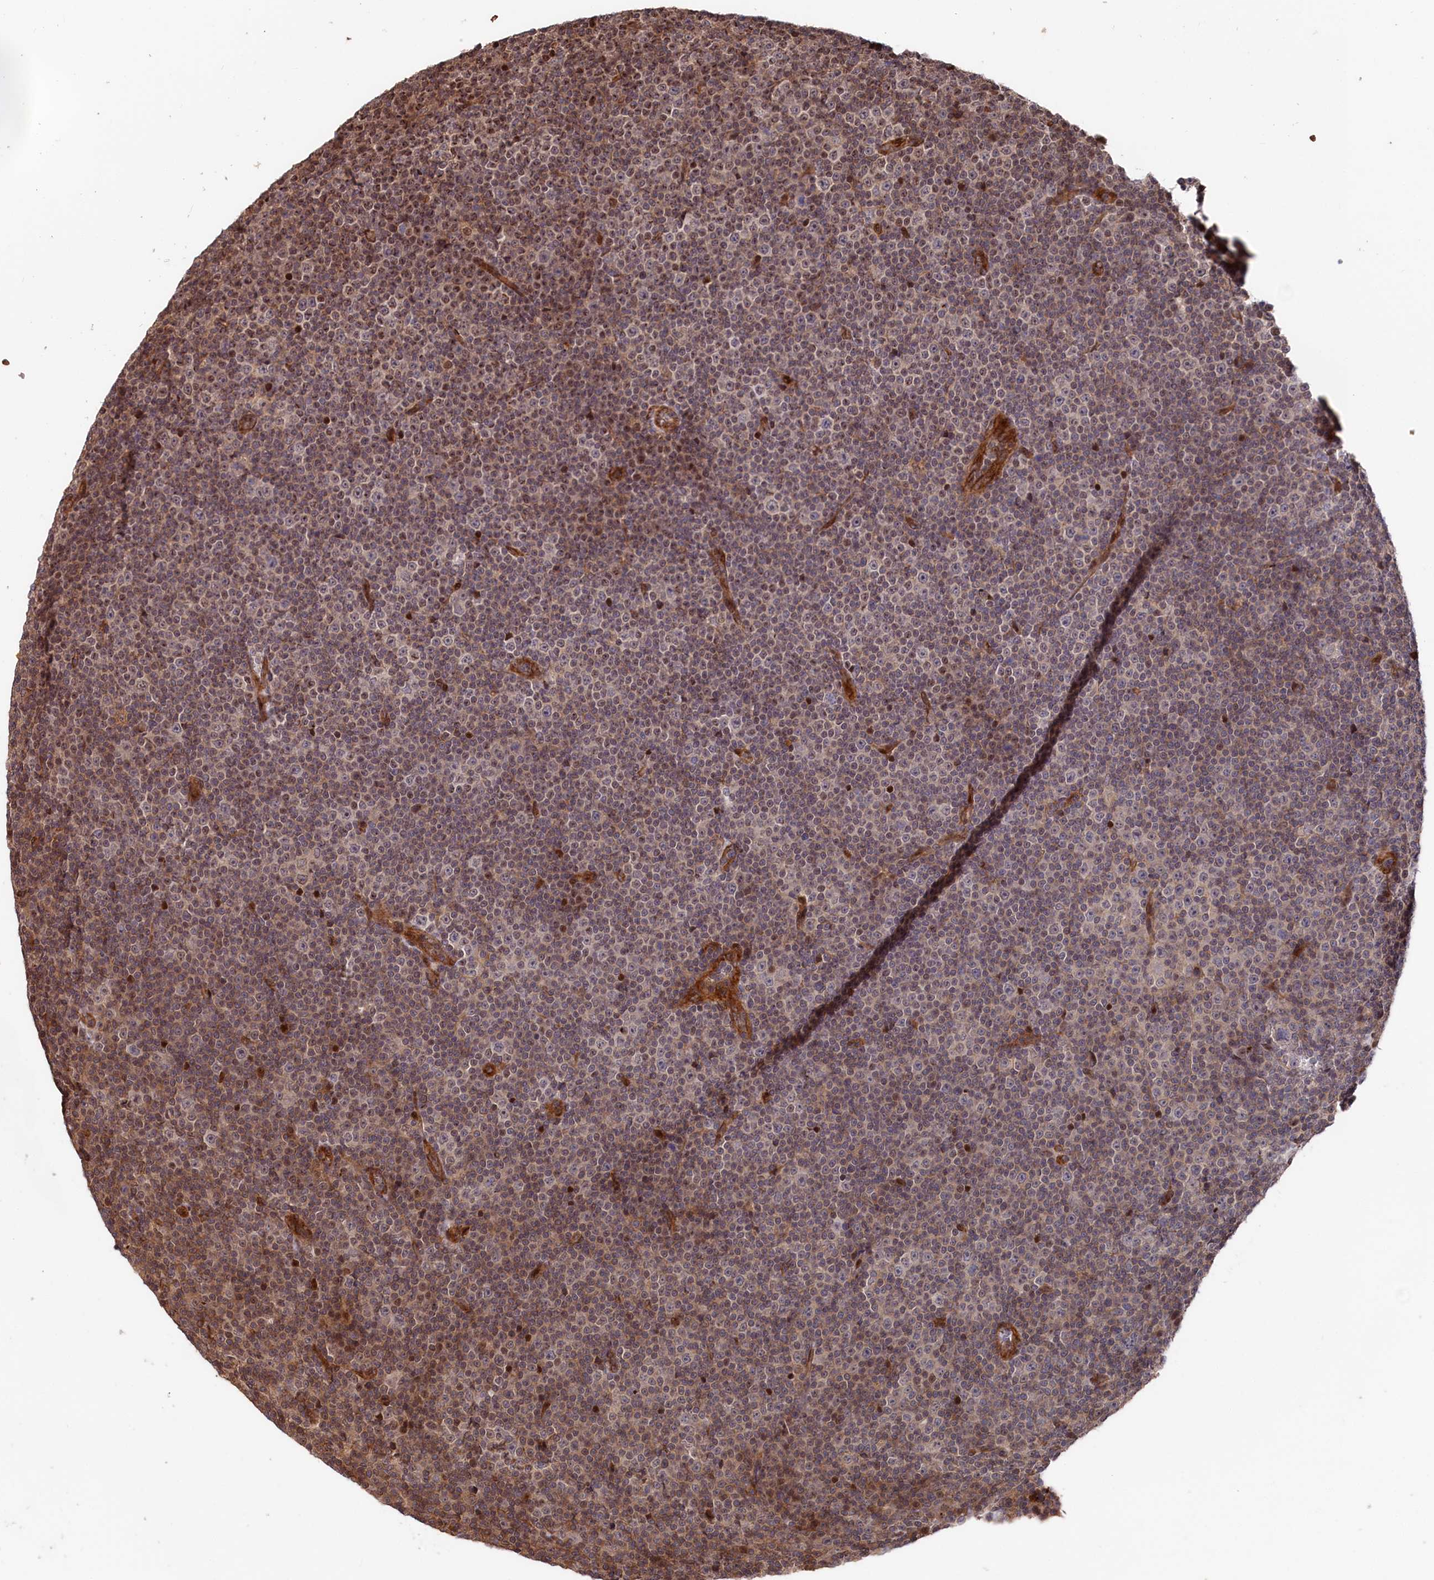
{"staining": {"intensity": "weak", "quantity": "25%-75%", "location": "cytoplasmic/membranous"}, "tissue": "lymphoma", "cell_type": "Tumor cells", "image_type": "cancer", "snomed": [{"axis": "morphology", "description": "Malignant lymphoma, non-Hodgkin's type, Low grade"}, {"axis": "topography", "description": "Lymph node"}], "caption": "High-power microscopy captured an immunohistochemistry histopathology image of malignant lymphoma, non-Hodgkin's type (low-grade), revealing weak cytoplasmic/membranous positivity in about 25%-75% of tumor cells. Using DAB (3,3'-diaminobenzidine) (brown) and hematoxylin (blue) stains, captured at high magnification using brightfield microscopy.", "gene": "TNKS1BP1", "patient": {"sex": "female", "age": 67}}